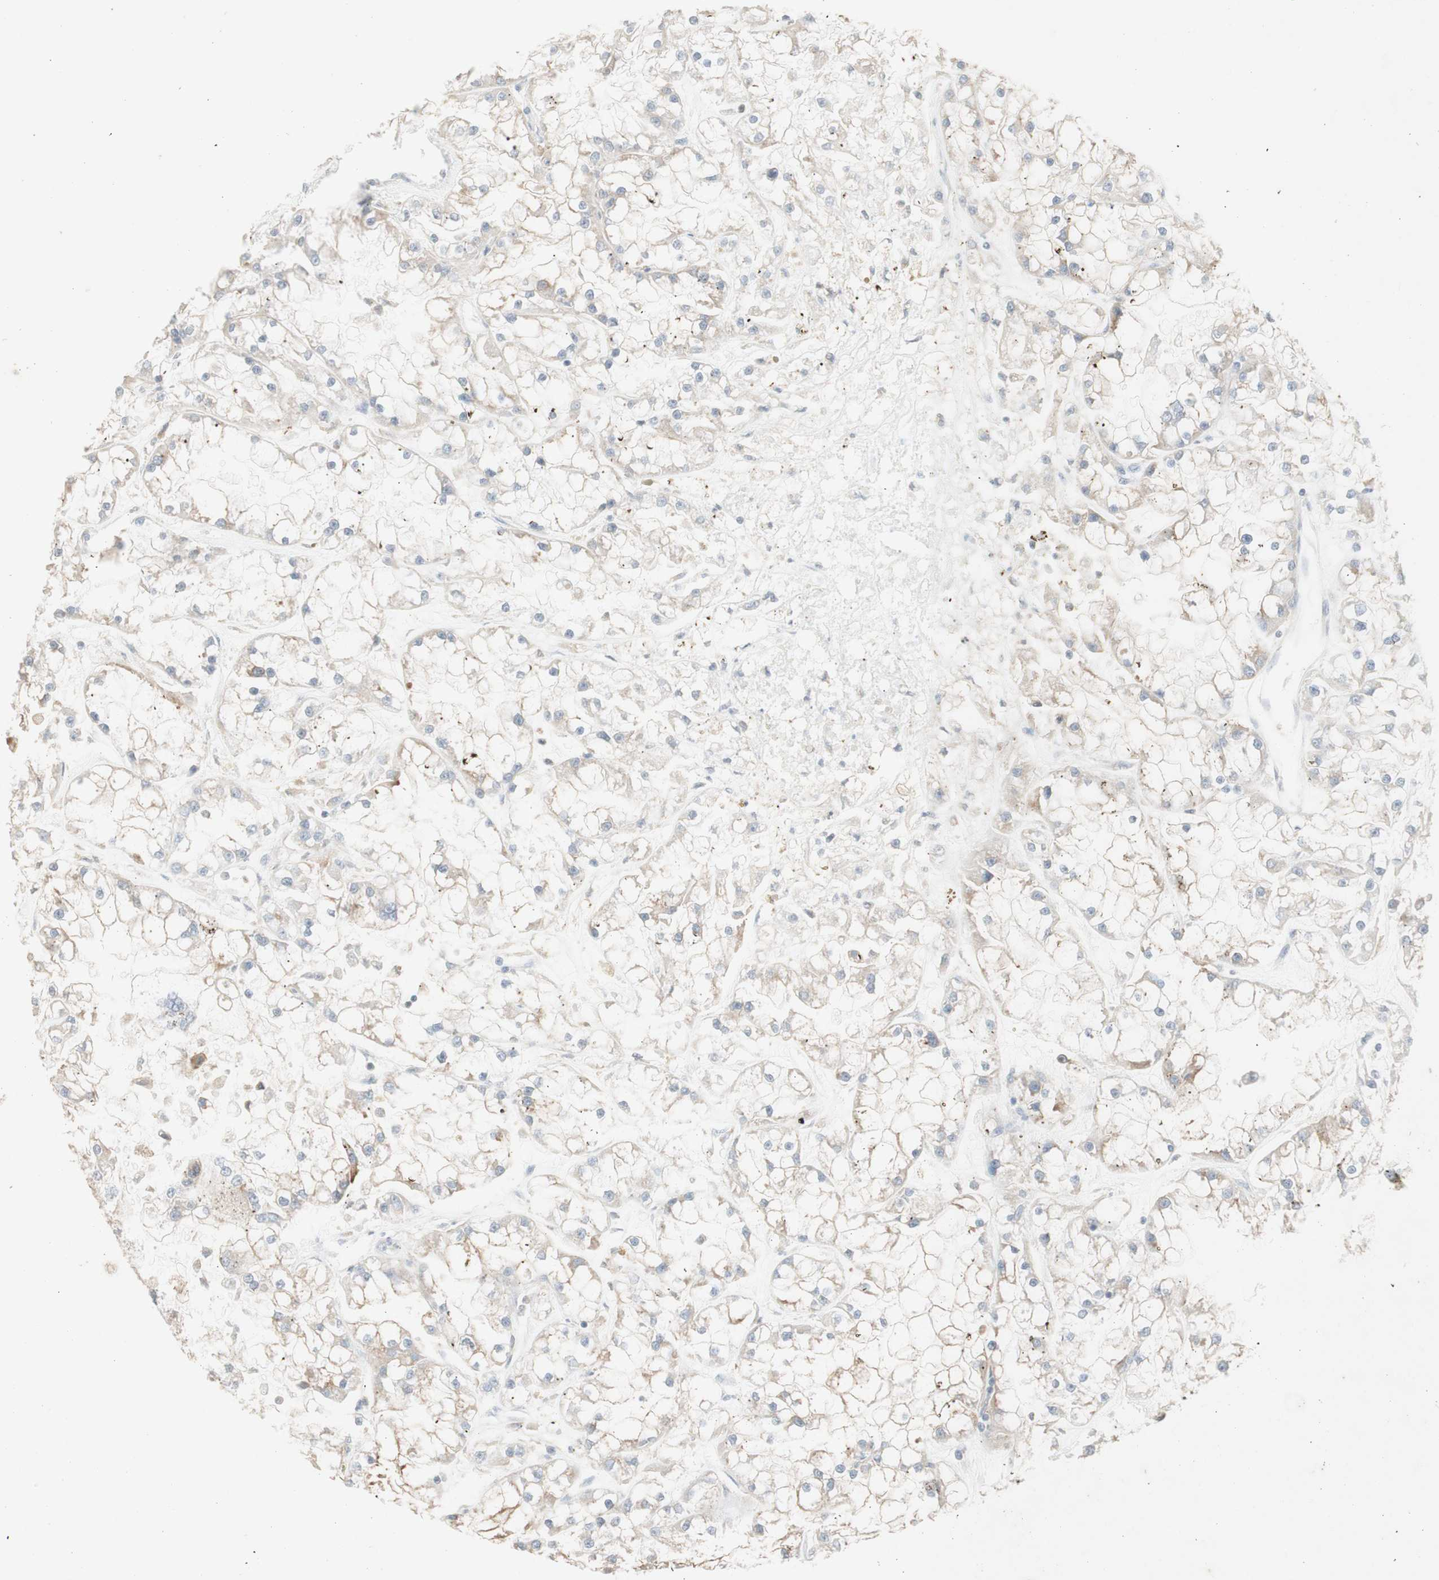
{"staining": {"intensity": "weak", "quantity": "<25%", "location": "cytoplasmic/membranous"}, "tissue": "renal cancer", "cell_type": "Tumor cells", "image_type": "cancer", "snomed": [{"axis": "morphology", "description": "Adenocarcinoma, NOS"}, {"axis": "topography", "description": "Kidney"}], "caption": "Tumor cells are negative for brown protein staining in renal adenocarcinoma. (DAB IHC, high magnification).", "gene": "ATP6V1B1", "patient": {"sex": "female", "age": 52}}